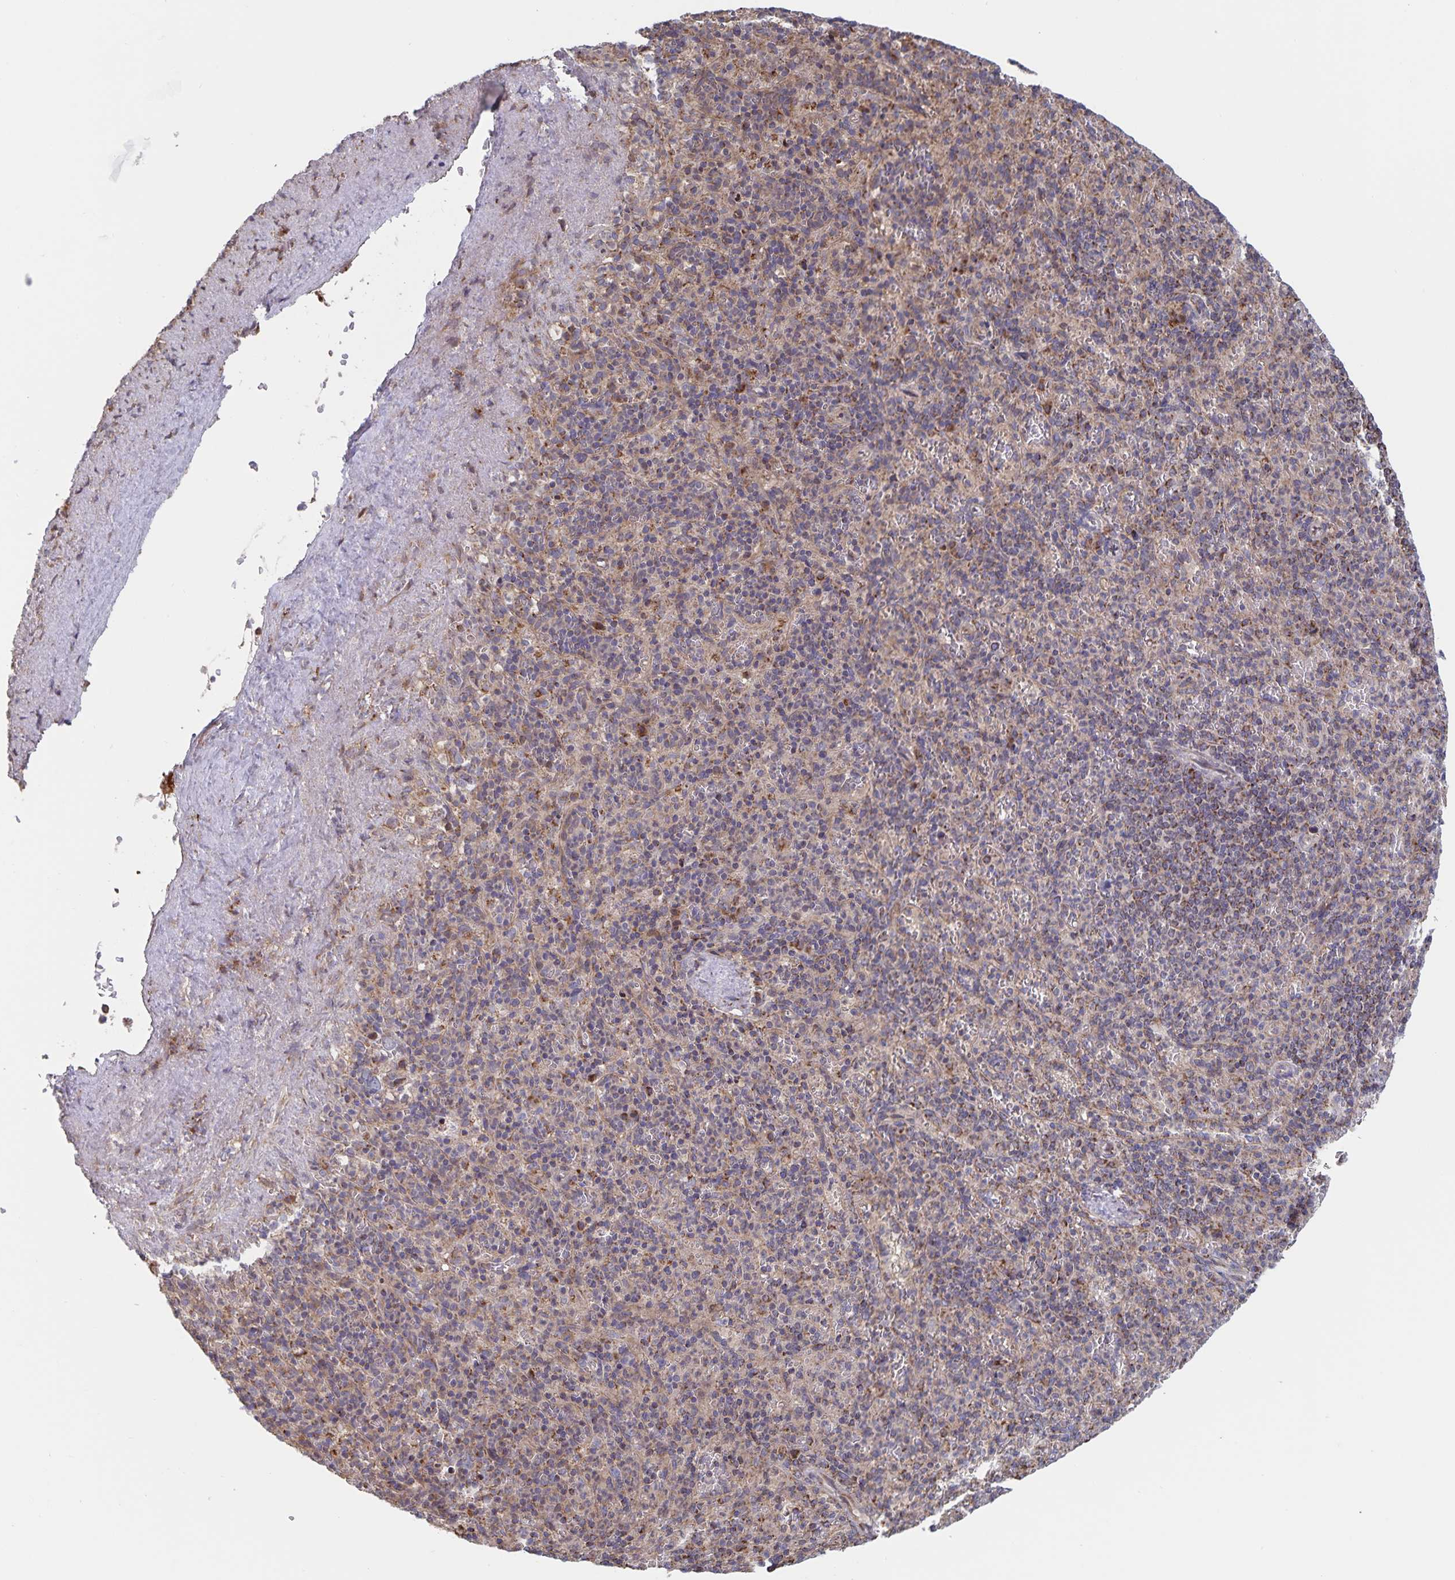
{"staining": {"intensity": "moderate", "quantity": ">75%", "location": "cytoplasmic/membranous"}, "tissue": "spleen", "cell_type": "Cells in red pulp", "image_type": "normal", "snomed": [{"axis": "morphology", "description": "Normal tissue, NOS"}, {"axis": "topography", "description": "Spleen"}], "caption": "A micrograph of human spleen stained for a protein displays moderate cytoplasmic/membranous brown staining in cells in red pulp.", "gene": "ACACA", "patient": {"sex": "female", "age": 74}}